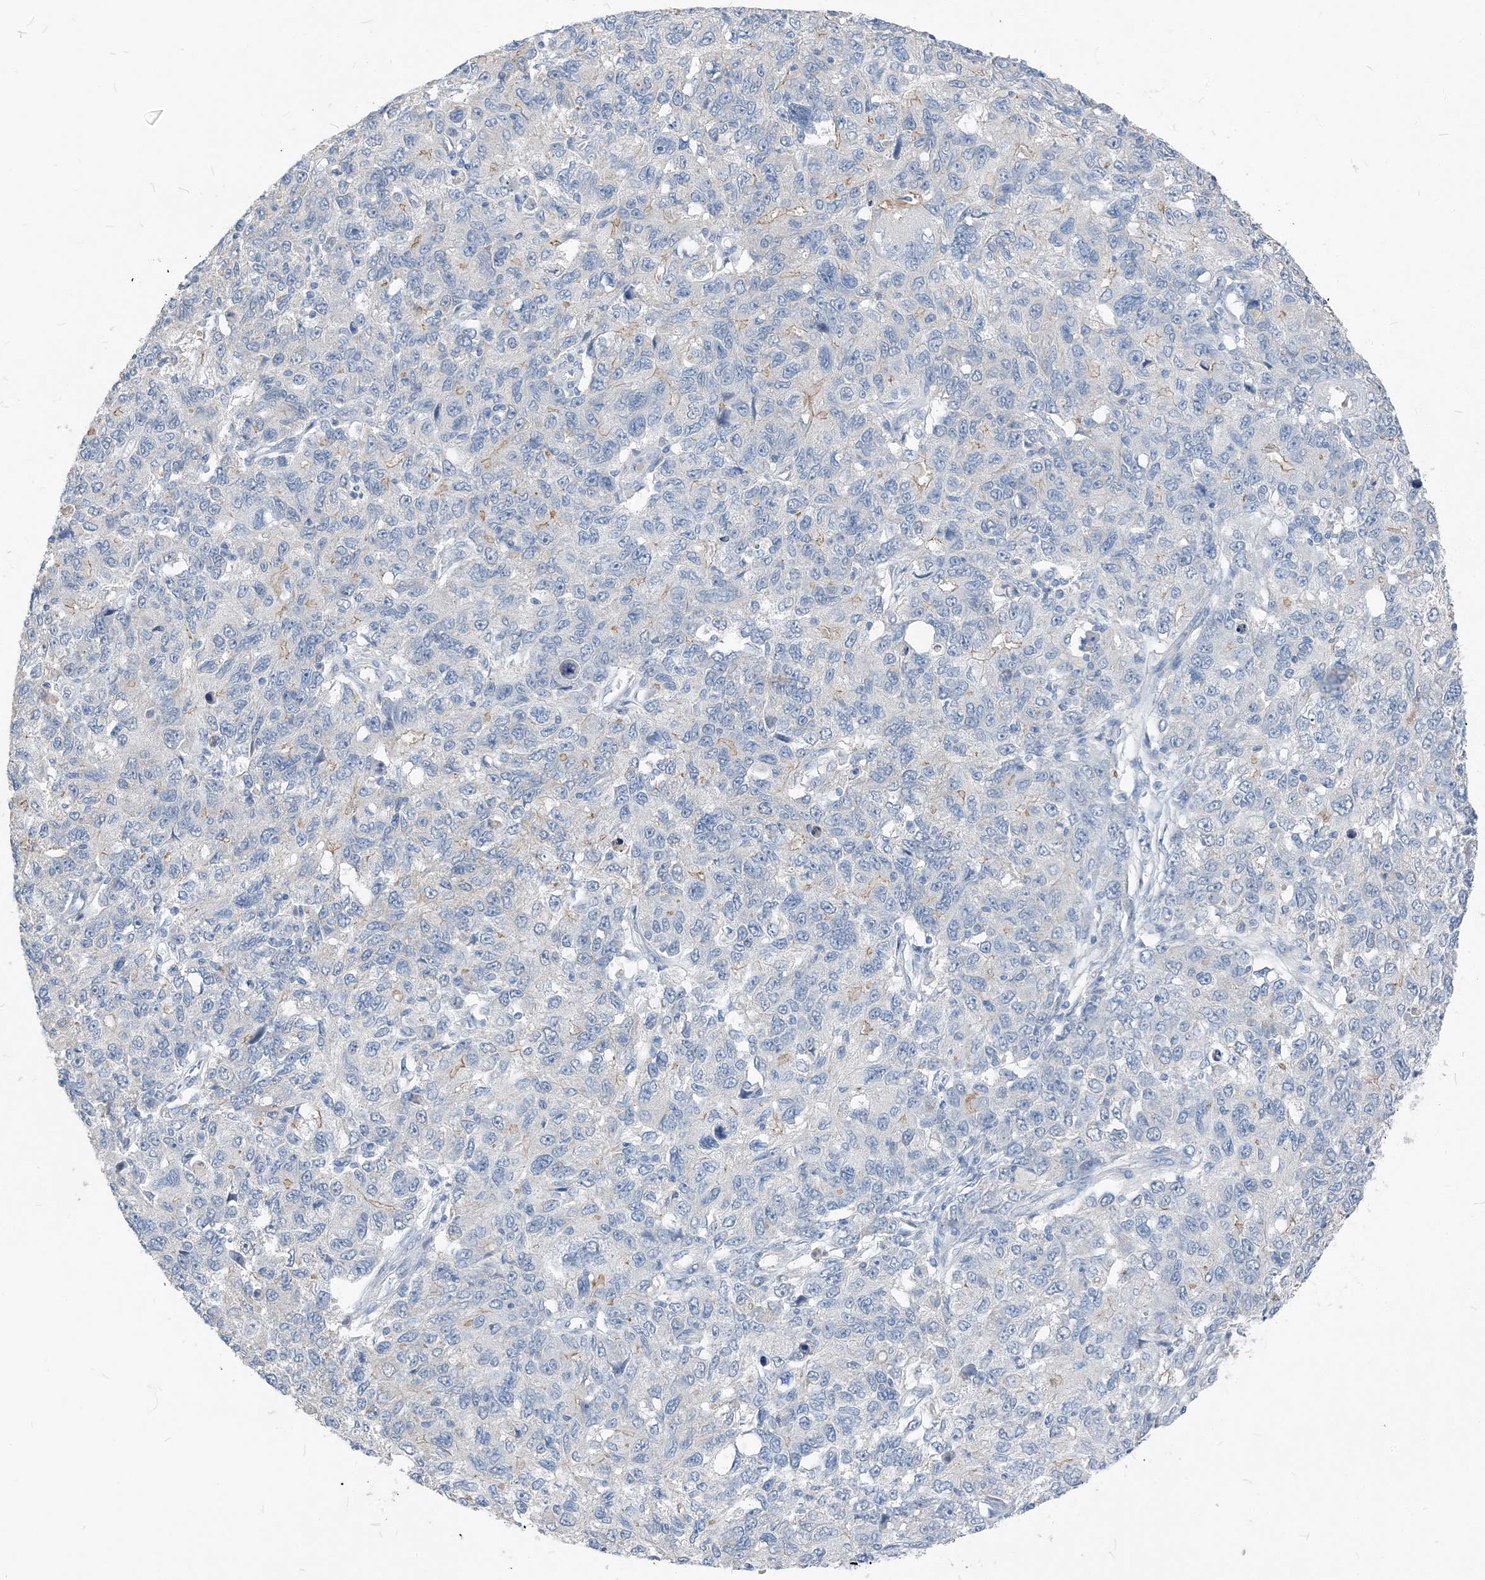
{"staining": {"intensity": "negative", "quantity": "none", "location": "none"}, "tissue": "ovarian cancer", "cell_type": "Tumor cells", "image_type": "cancer", "snomed": [{"axis": "morphology", "description": "Carcinoma, endometroid"}, {"axis": "topography", "description": "Ovary"}], "caption": "Protein analysis of ovarian cancer (endometroid carcinoma) displays no significant expression in tumor cells.", "gene": "NCOA7", "patient": {"sex": "female", "age": 42}}